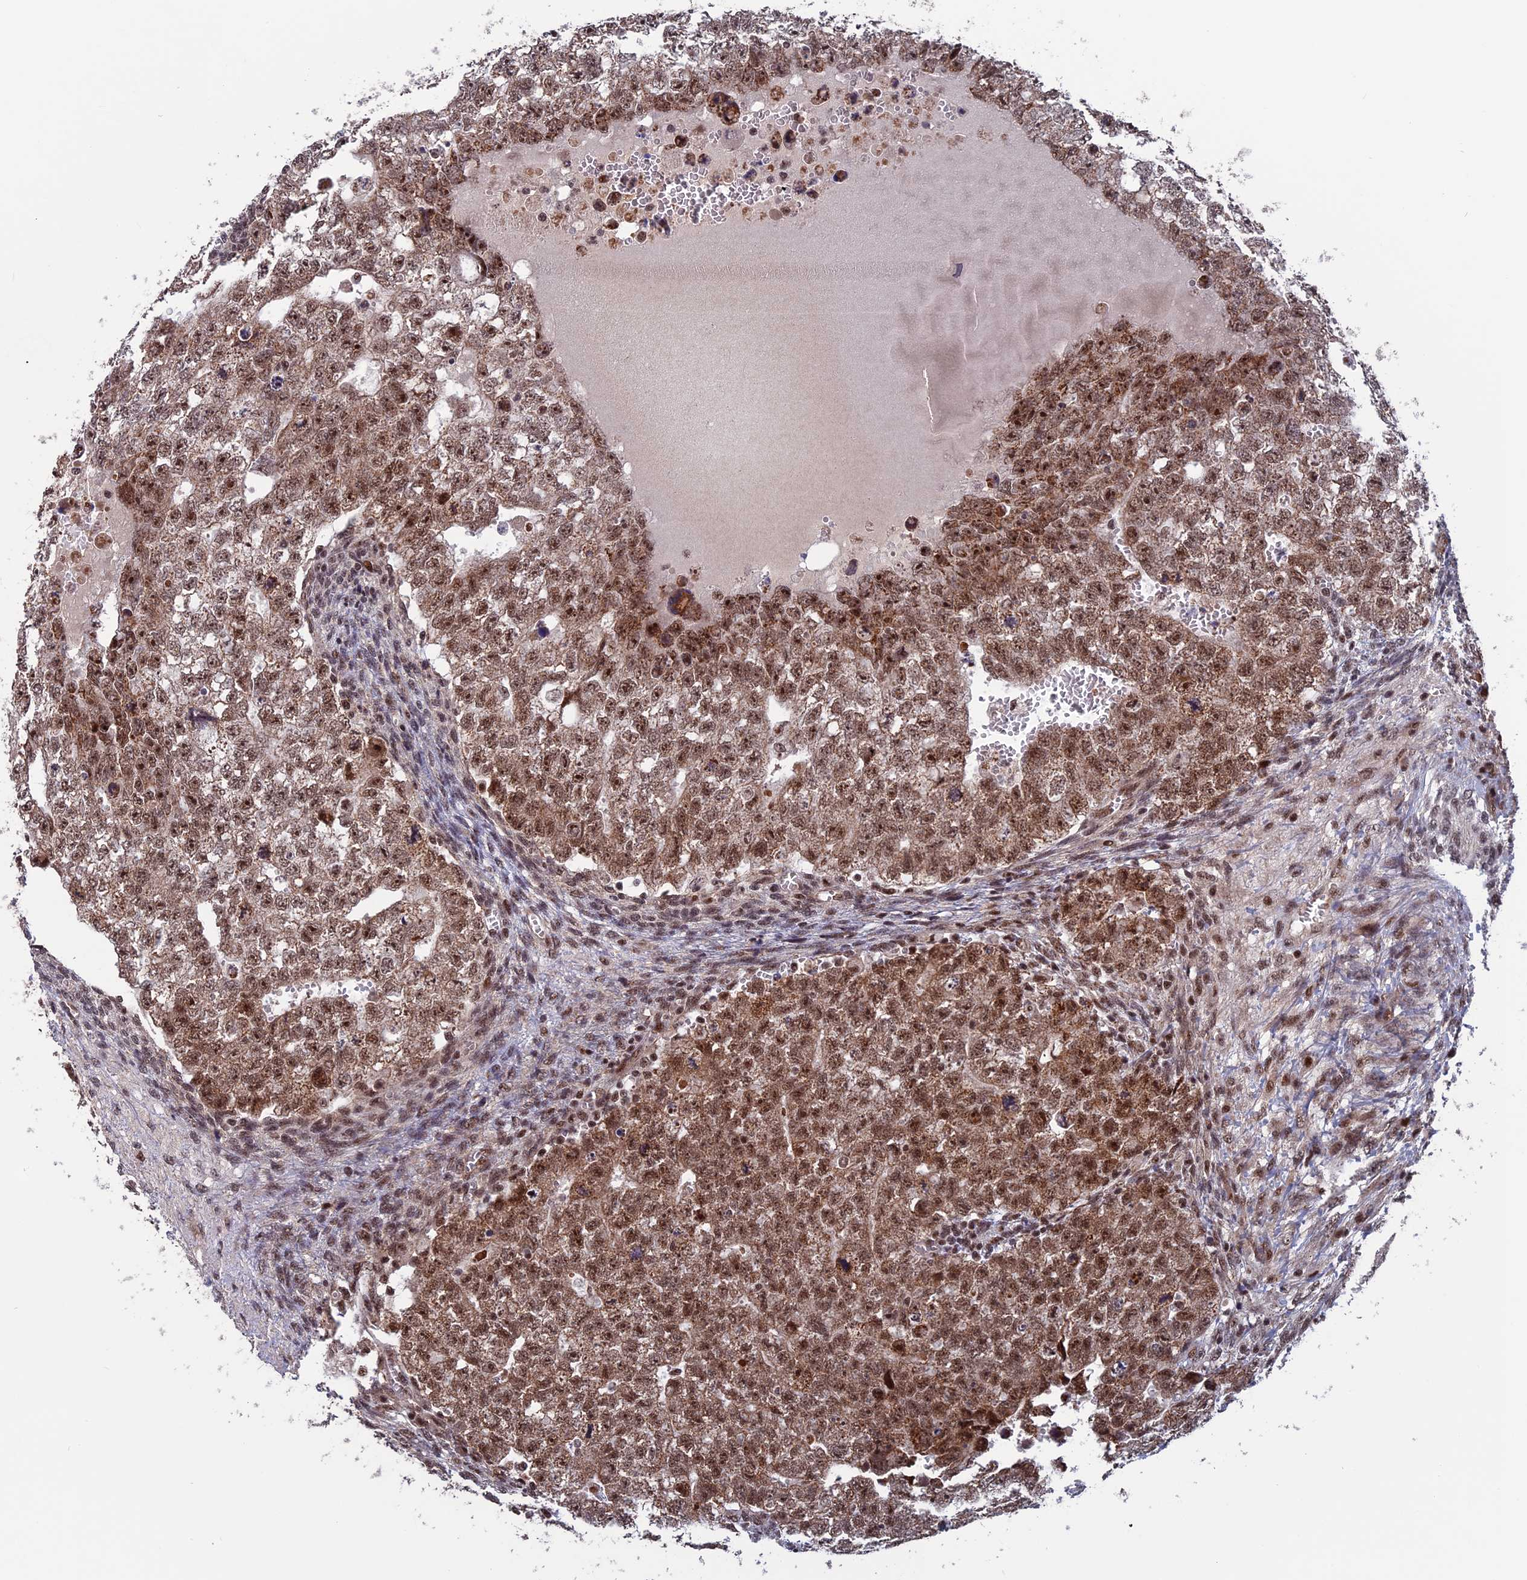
{"staining": {"intensity": "moderate", "quantity": ">75%", "location": "cytoplasmic/membranous,nuclear"}, "tissue": "testis cancer", "cell_type": "Tumor cells", "image_type": "cancer", "snomed": [{"axis": "morphology", "description": "Seminoma, NOS"}, {"axis": "morphology", "description": "Carcinoma, Embryonal, NOS"}, {"axis": "topography", "description": "Testis"}], "caption": "This micrograph shows immunohistochemistry (IHC) staining of testis cancer, with medium moderate cytoplasmic/membranous and nuclear staining in approximately >75% of tumor cells.", "gene": "CACTIN", "patient": {"sex": "male", "age": 38}}